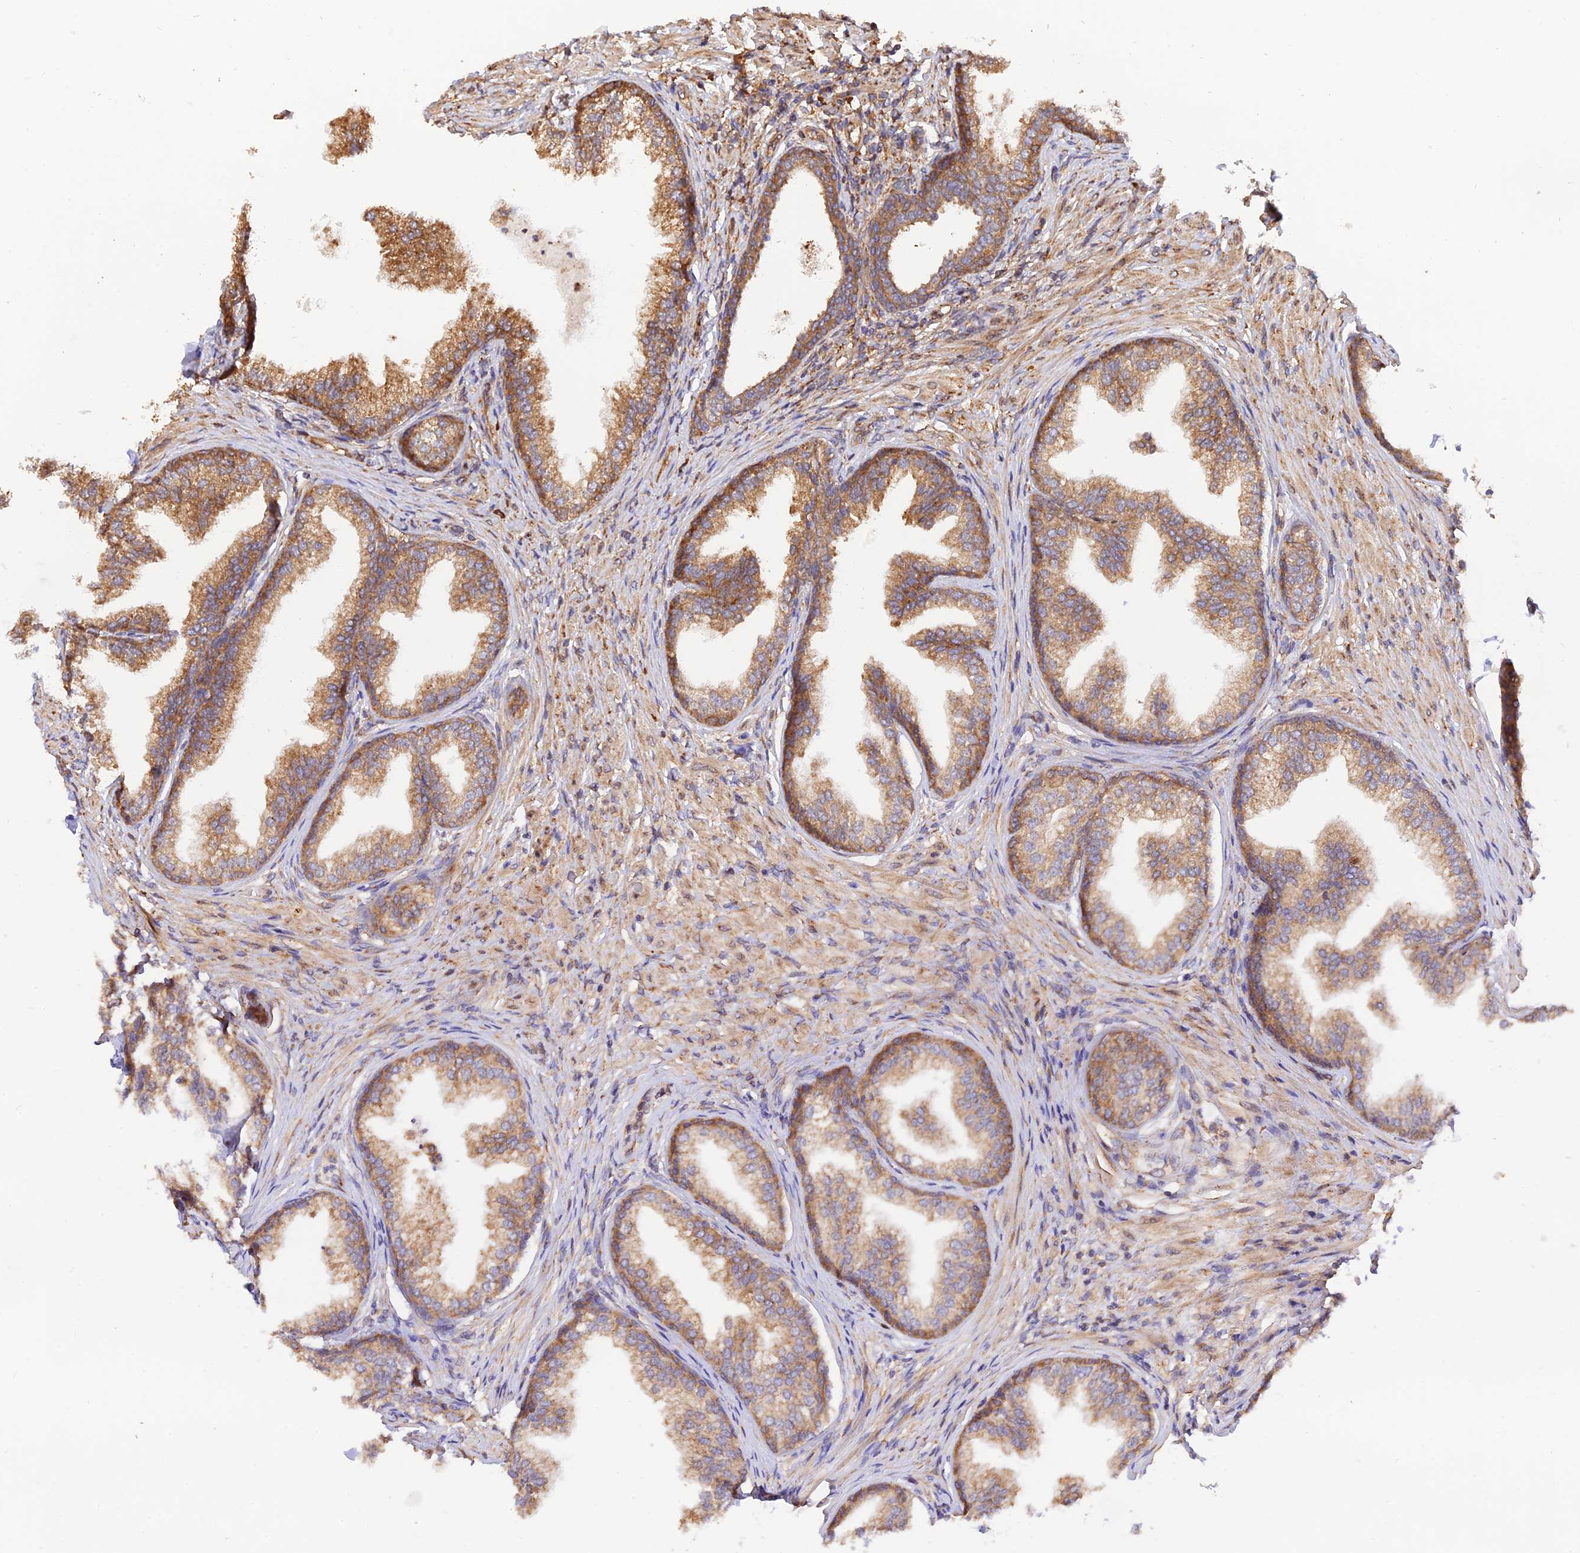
{"staining": {"intensity": "moderate", "quantity": ">75%", "location": "cytoplasmic/membranous"}, "tissue": "prostate", "cell_type": "Glandular cells", "image_type": "normal", "snomed": [{"axis": "morphology", "description": "Normal tissue, NOS"}, {"axis": "topography", "description": "Prostate"}], "caption": "Immunohistochemistry (IHC) staining of normal prostate, which shows medium levels of moderate cytoplasmic/membranous staining in approximately >75% of glandular cells indicating moderate cytoplasmic/membranous protein positivity. The staining was performed using DAB (3,3'-diaminobenzidine) (brown) for protein detection and nuclei were counterstained in hematoxylin (blue).", "gene": "RPL5", "patient": {"sex": "male", "age": 76}}